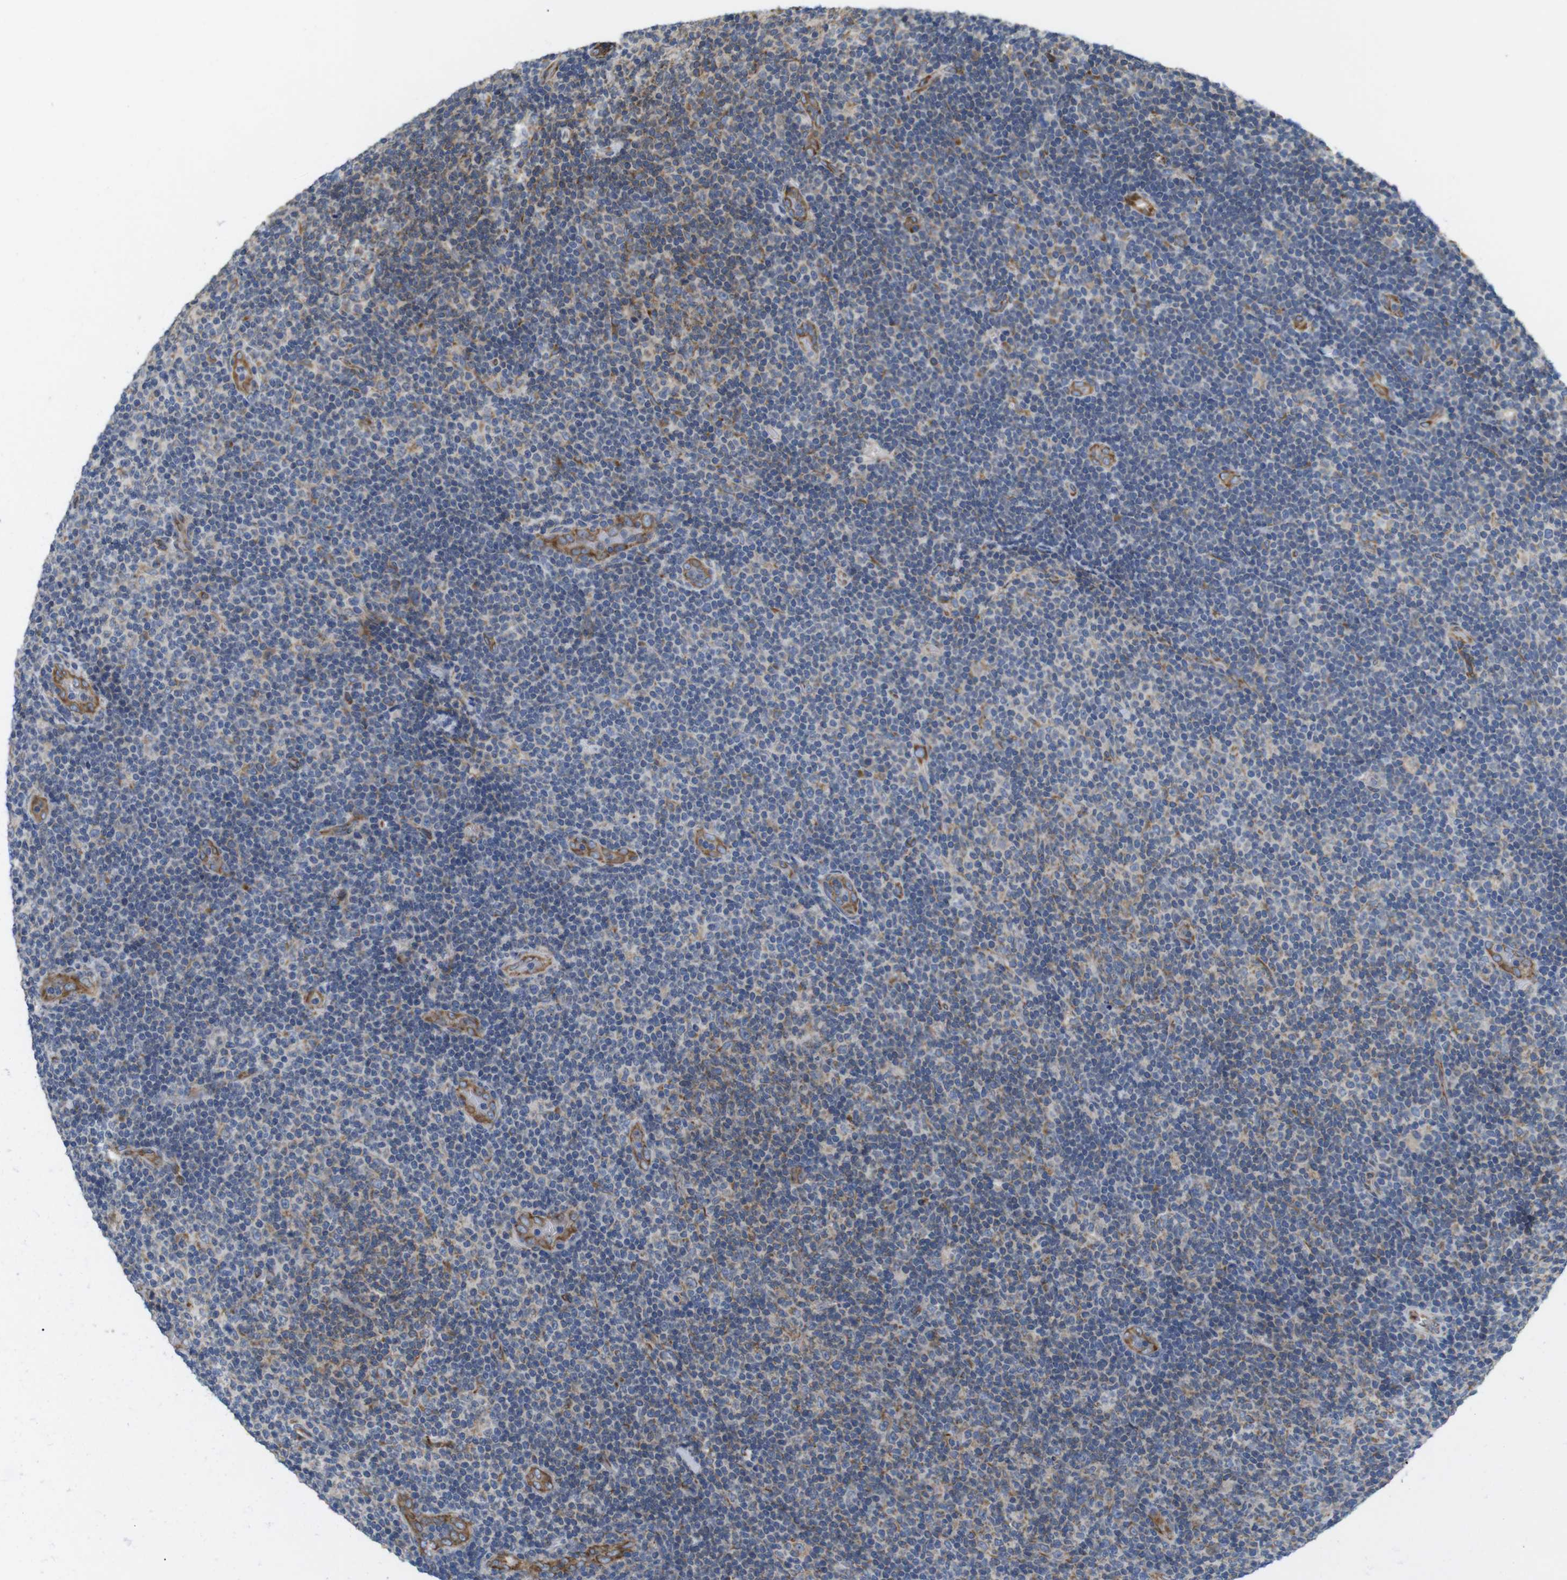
{"staining": {"intensity": "weak", "quantity": "25%-75%", "location": "cytoplasmic/membranous"}, "tissue": "lymphoma", "cell_type": "Tumor cells", "image_type": "cancer", "snomed": [{"axis": "morphology", "description": "Malignant lymphoma, non-Hodgkin's type, Low grade"}, {"axis": "topography", "description": "Lymph node"}], "caption": "DAB (3,3'-diaminobenzidine) immunohistochemical staining of malignant lymphoma, non-Hodgkin's type (low-grade) reveals weak cytoplasmic/membranous protein staining in about 25%-75% of tumor cells. The protein is shown in brown color, while the nuclei are stained blue.", "gene": "PCNX2", "patient": {"sex": "male", "age": 83}}